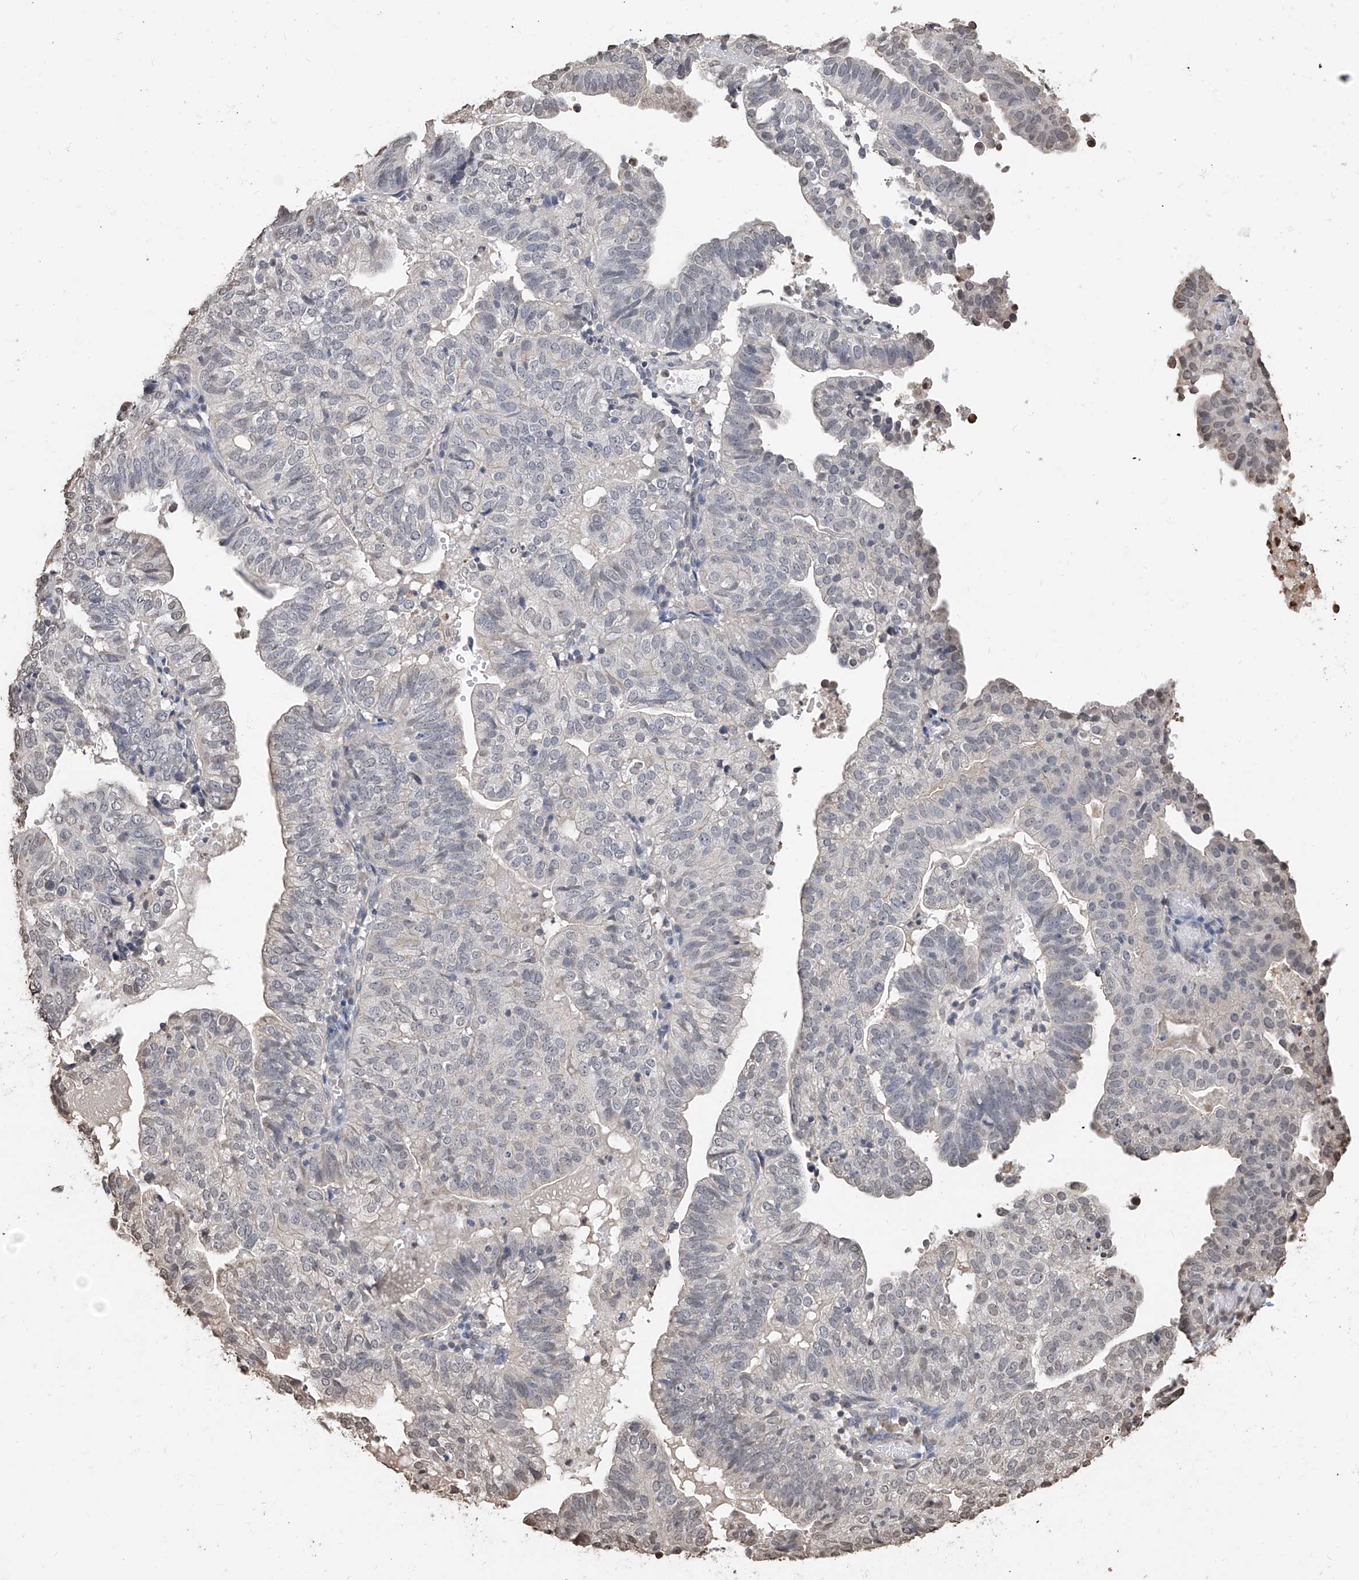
{"staining": {"intensity": "negative", "quantity": "none", "location": "none"}, "tissue": "endometrial cancer", "cell_type": "Tumor cells", "image_type": "cancer", "snomed": [{"axis": "morphology", "description": "Adenocarcinoma, NOS"}, {"axis": "topography", "description": "Uterus"}], "caption": "Immunohistochemistry photomicrograph of neoplastic tissue: adenocarcinoma (endometrial) stained with DAB shows no significant protein staining in tumor cells.", "gene": "RP9", "patient": {"sex": "female", "age": 77}}